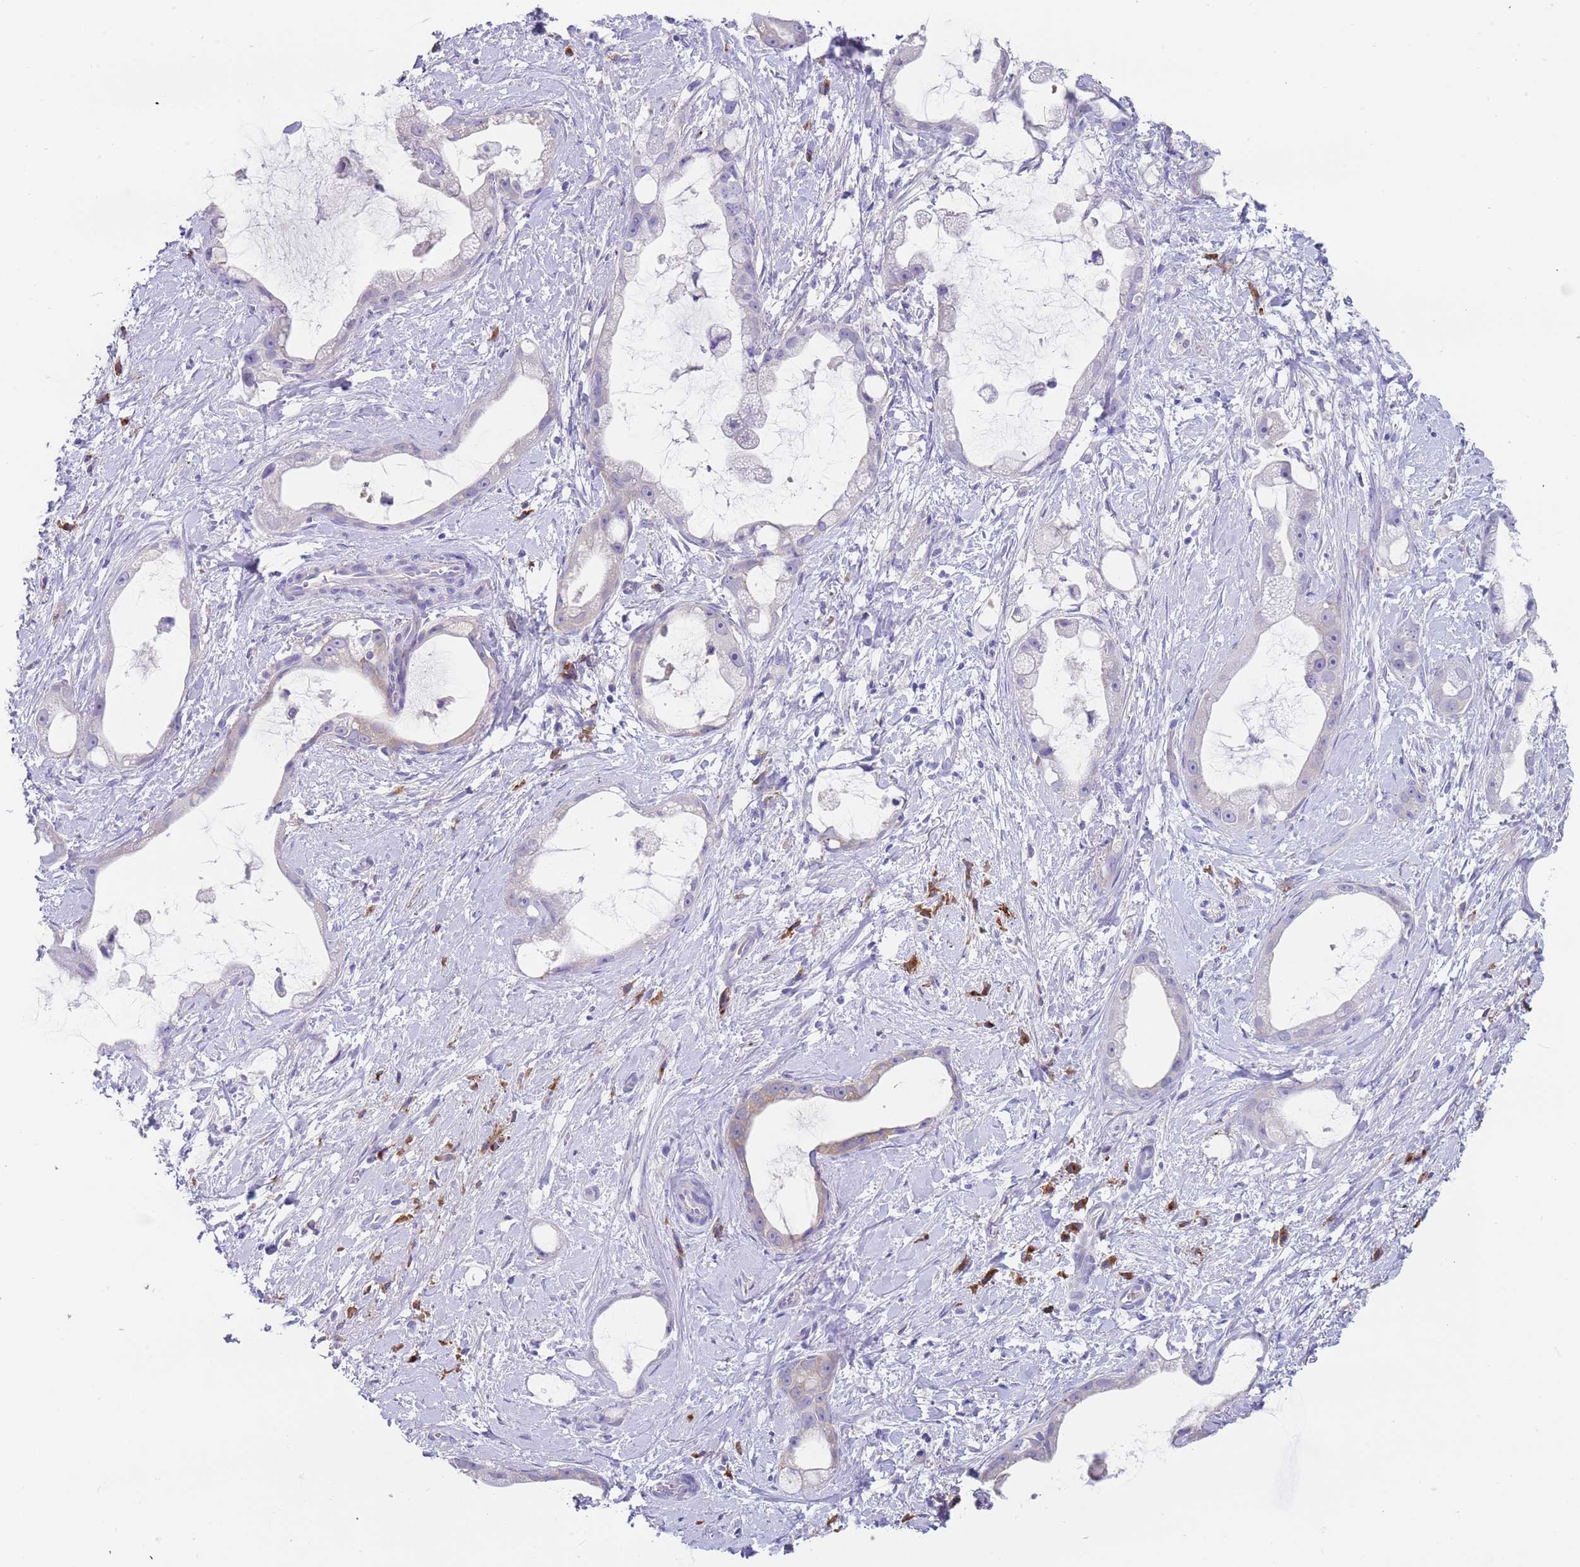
{"staining": {"intensity": "weak", "quantity": "<25%", "location": "cytoplasmic/membranous"}, "tissue": "stomach cancer", "cell_type": "Tumor cells", "image_type": "cancer", "snomed": [{"axis": "morphology", "description": "Adenocarcinoma, NOS"}, {"axis": "topography", "description": "Stomach"}], "caption": "Tumor cells are negative for brown protein staining in adenocarcinoma (stomach). (Stains: DAB (3,3'-diaminobenzidine) IHC with hematoxylin counter stain, Microscopy: brightfield microscopy at high magnification).", "gene": "TYW1", "patient": {"sex": "male", "age": 55}}